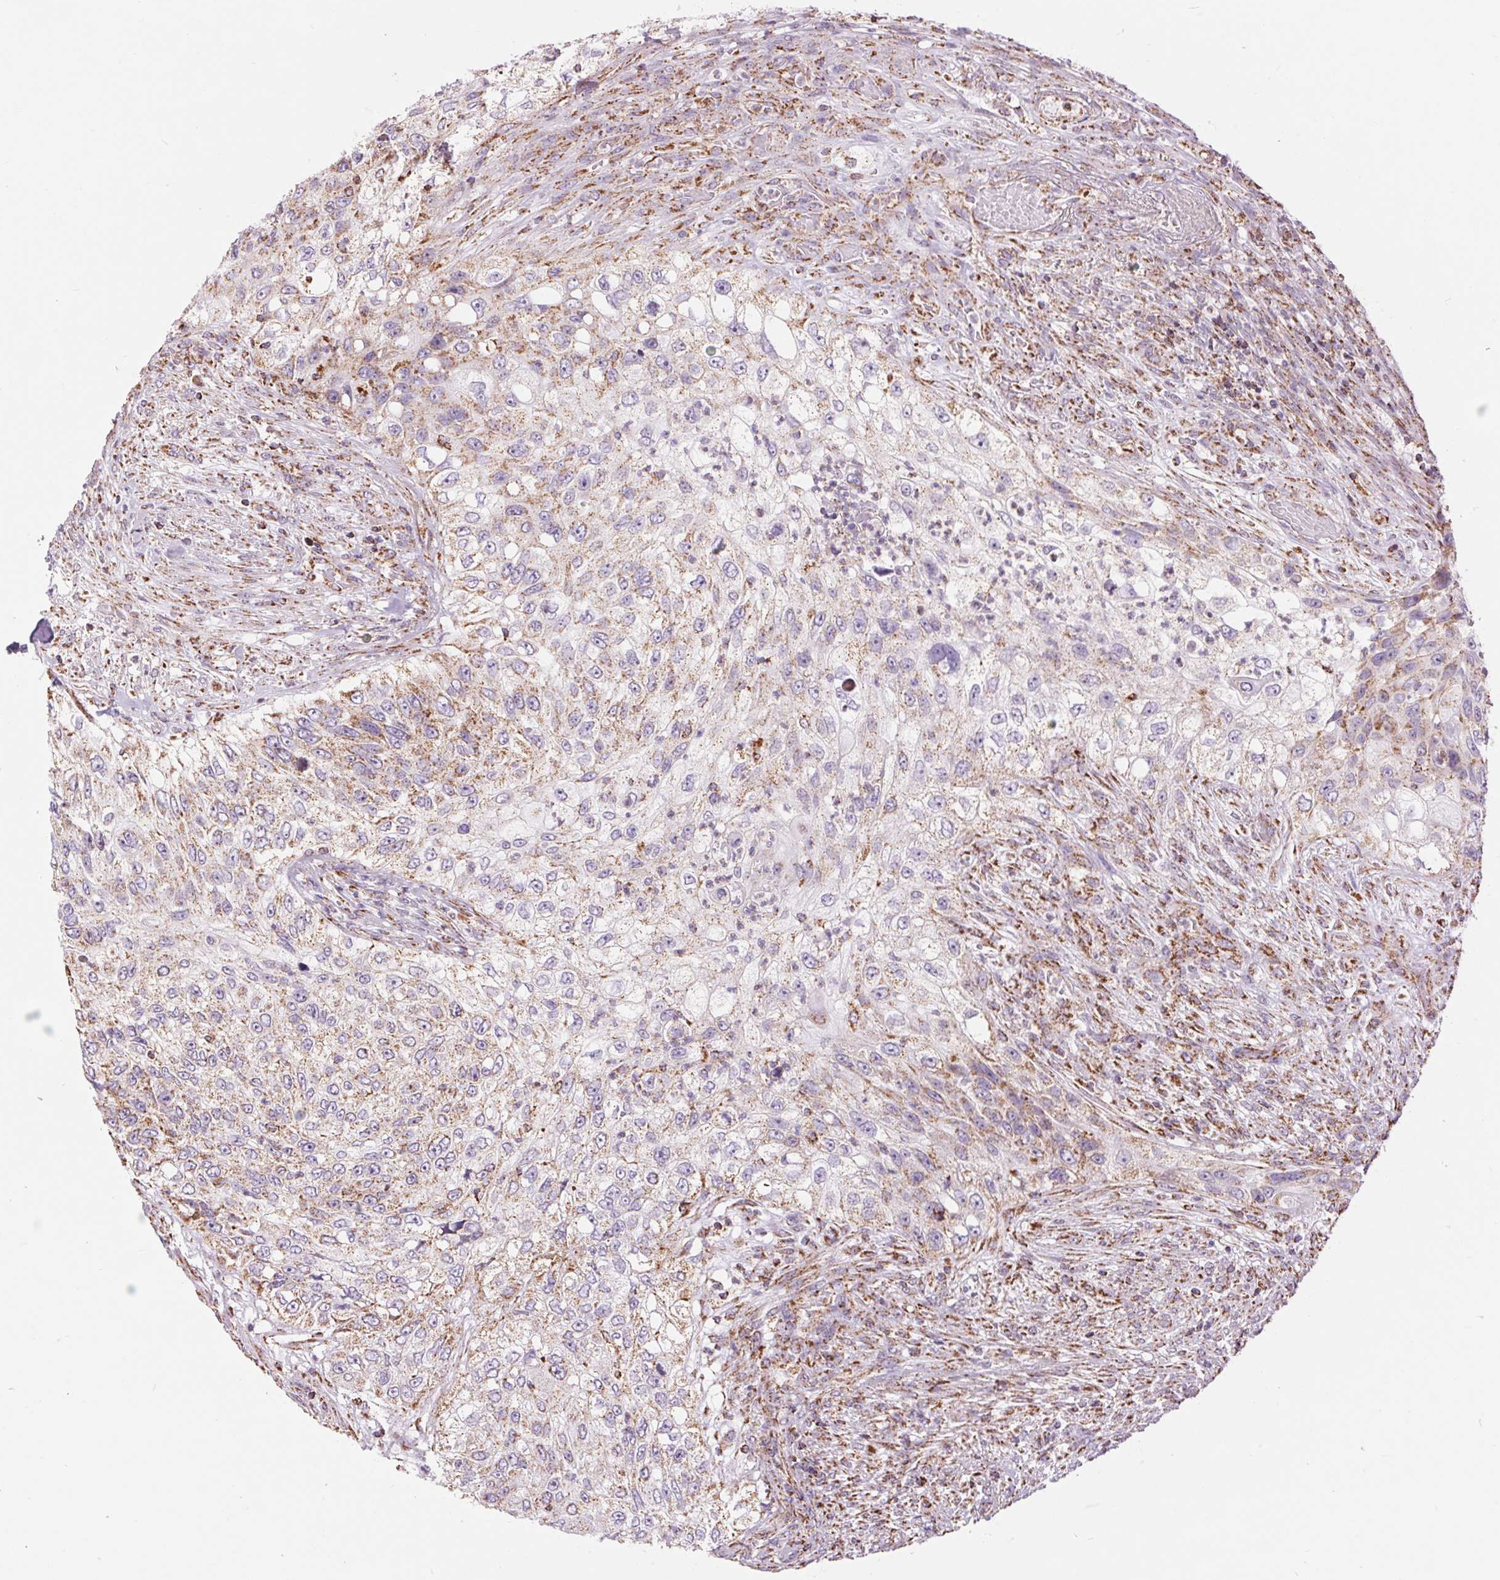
{"staining": {"intensity": "moderate", "quantity": ">75%", "location": "cytoplasmic/membranous"}, "tissue": "urothelial cancer", "cell_type": "Tumor cells", "image_type": "cancer", "snomed": [{"axis": "morphology", "description": "Urothelial carcinoma, High grade"}, {"axis": "topography", "description": "Urinary bladder"}], "caption": "Urothelial carcinoma (high-grade) stained with a brown dye reveals moderate cytoplasmic/membranous positive expression in about >75% of tumor cells.", "gene": "ATP5PB", "patient": {"sex": "female", "age": 60}}